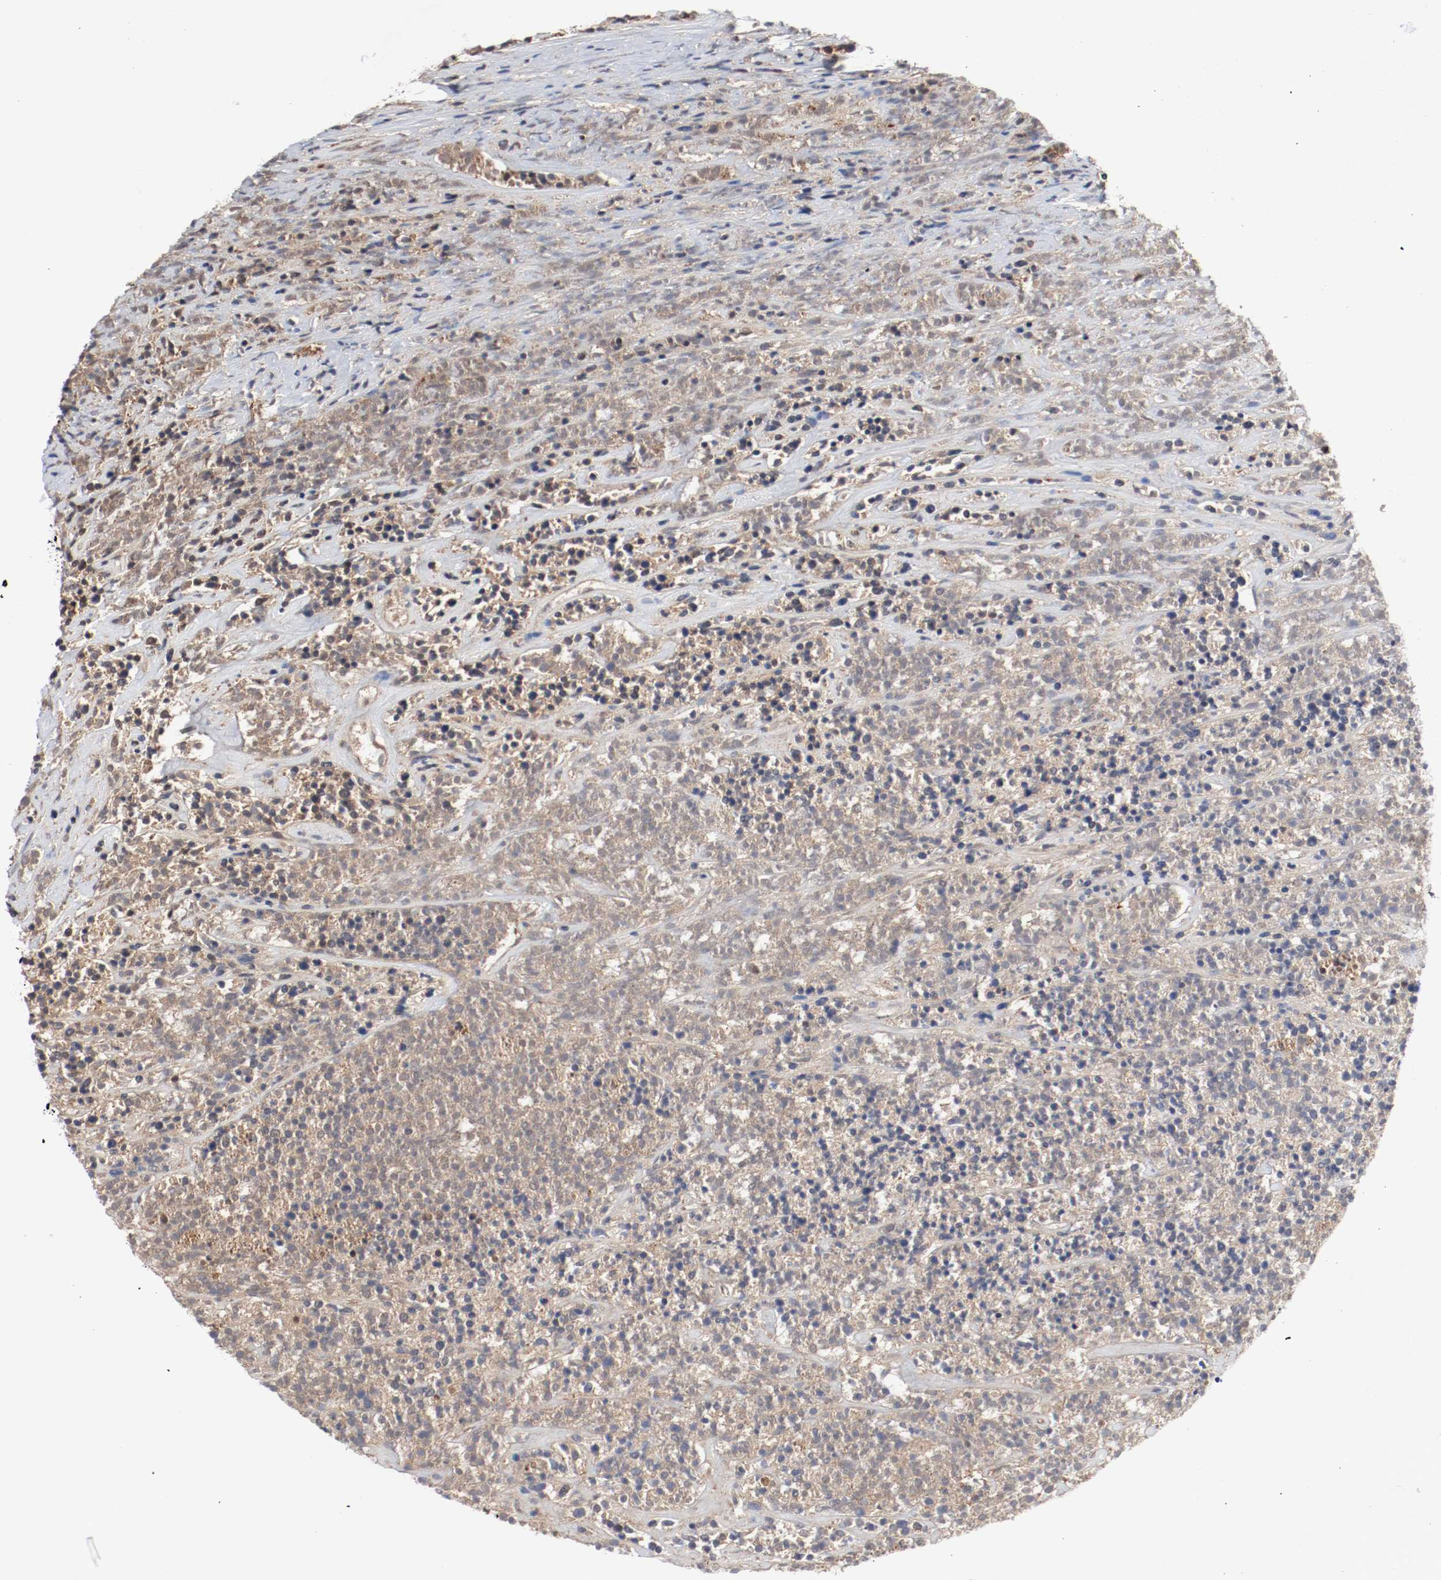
{"staining": {"intensity": "weak", "quantity": ">75%", "location": "cytoplasmic/membranous"}, "tissue": "lymphoma", "cell_type": "Tumor cells", "image_type": "cancer", "snomed": [{"axis": "morphology", "description": "Malignant lymphoma, non-Hodgkin's type, High grade"}, {"axis": "topography", "description": "Lymph node"}], "caption": "Protein staining shows weak cytoplasmic/membranous staining in about >75% of tumor cells in high-grade malignant lymphoma, non-Hodgkin's type.", "gene": "AFG3L2", "patient": {"sex": "female", "age": 73}}